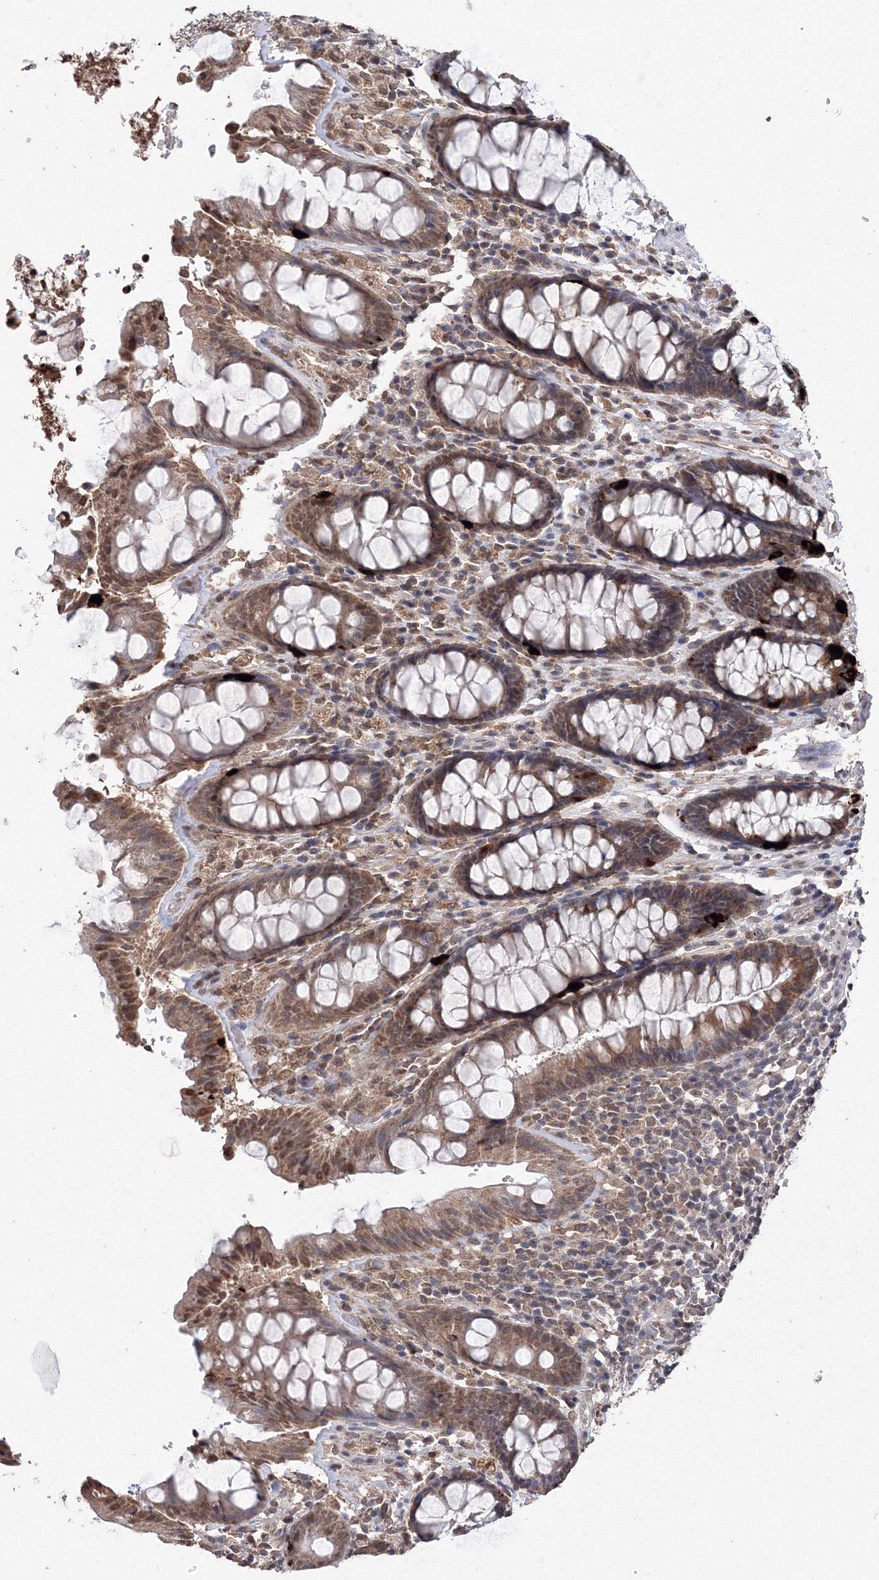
{"staining": {"intensity": "moderate", "quantity": ">75%", "location": "cytoplasmic/membranous,nuclear"}, "tissue": "rectum", "cell_type": "Glandular cells", "image_type": "normal", "snomed": [{"axis": "morphology", "description": "Normal tissue, NOS"}, {"axis": "topography", "description": "Rectum"}], "caption": "Immunohistochemical staining of benign rectum exhibits medium levels of moderate cytoplasmic/membranous,nuclear staining in approximately >75% of glandular cells.", "gene": "GPN1", "patient": {"sex": "male", "age": 64}}